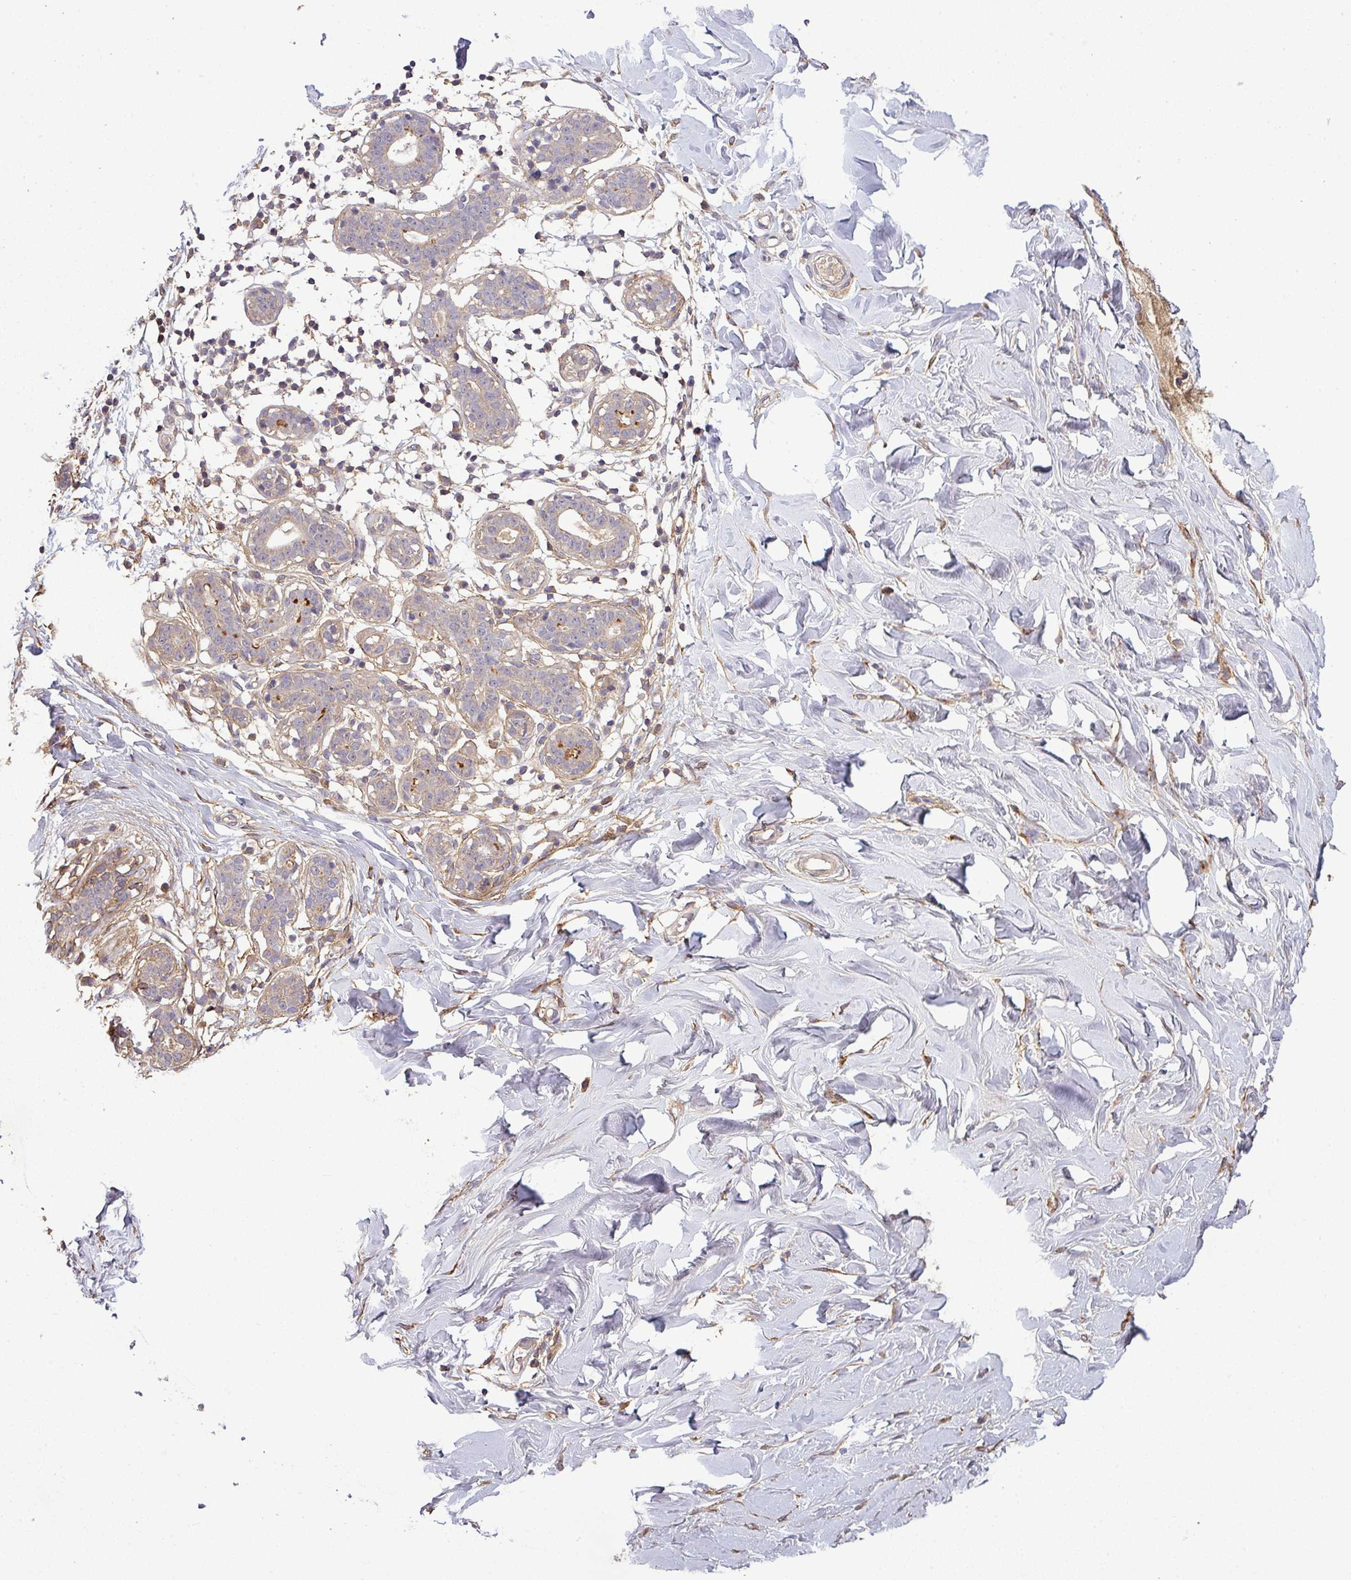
{"staining": {"intensity": "weak", "quantity": ">75%", "location": "cytoplasmic/membranous"}, "tissue": "breast", "cell_type": "Adipocytes", "image_type": "normal", "snomed": [{"axis": "morphology", "description": "Normal tissue, NOS"}, {"axis": "topography", "description": "Breast"}], "caption": "A low amount of weak cytoplasmic/membranous positivity is seen in approximately >75% of adipocytes in normal breast.", "gene": "ISLR", "patient": {"sex": "female", "age": 27}}